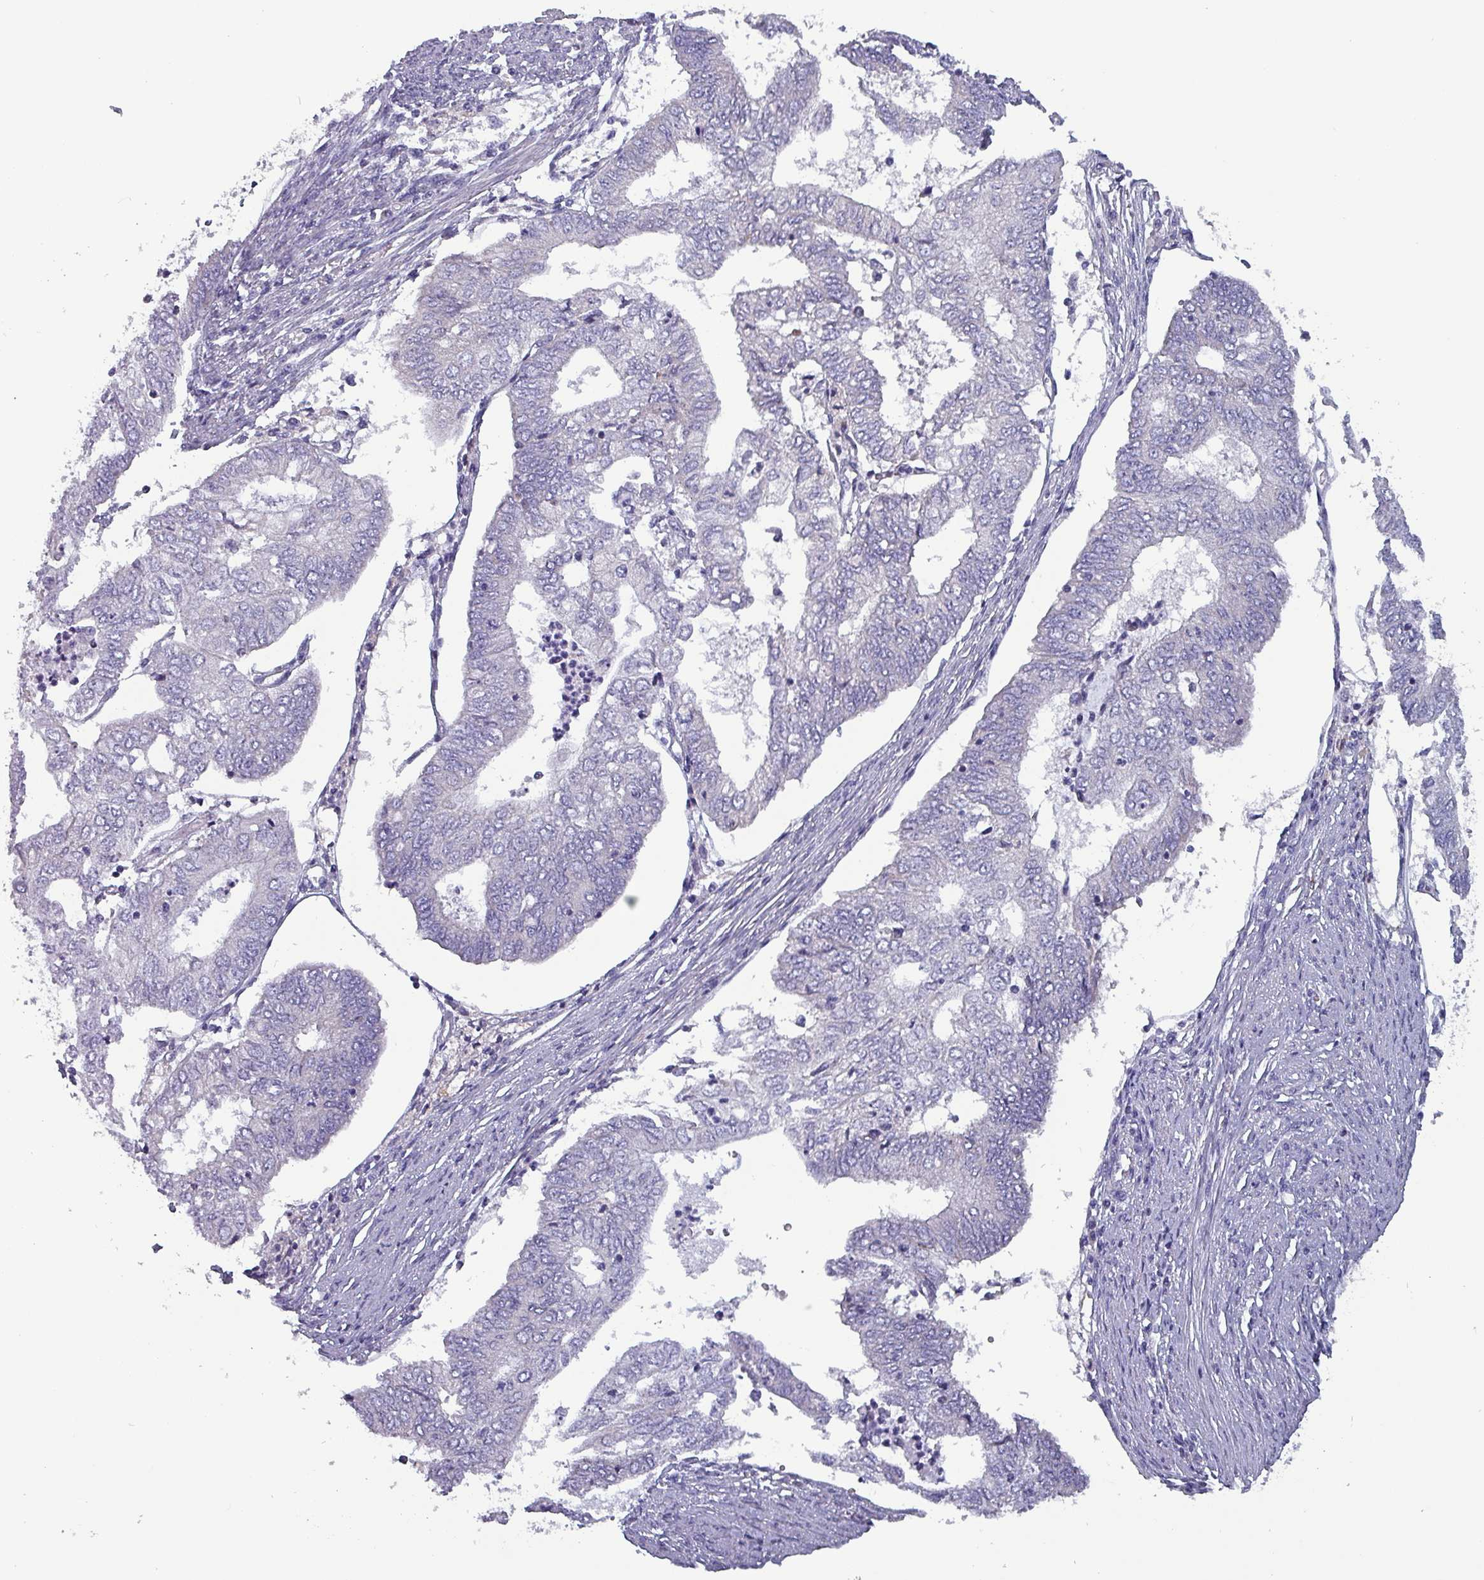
{"staining": {"intensity": "negative", "quantity": "none", "location": "none"}, "tissue": "endometrial cancer", "cell_type": "Tumor cells", "image_type": "cancer", "snomed": [{"axis": "morphology", "description": "Adenocarcinoma, NOS"}, {"axis": "topography", "description": "Endometrium"}], "caption": "Protein analysis of endometrial adenocarcinoma demonstrates no significant positivity in tumor cells. Brightfield microscopy of immunohistochemistry stained with DAB (brown) and hematoxylin (blue), captured at high magnification.", "gene": "HSD3B7", "patient": {"sex": "female", "age": 68}}